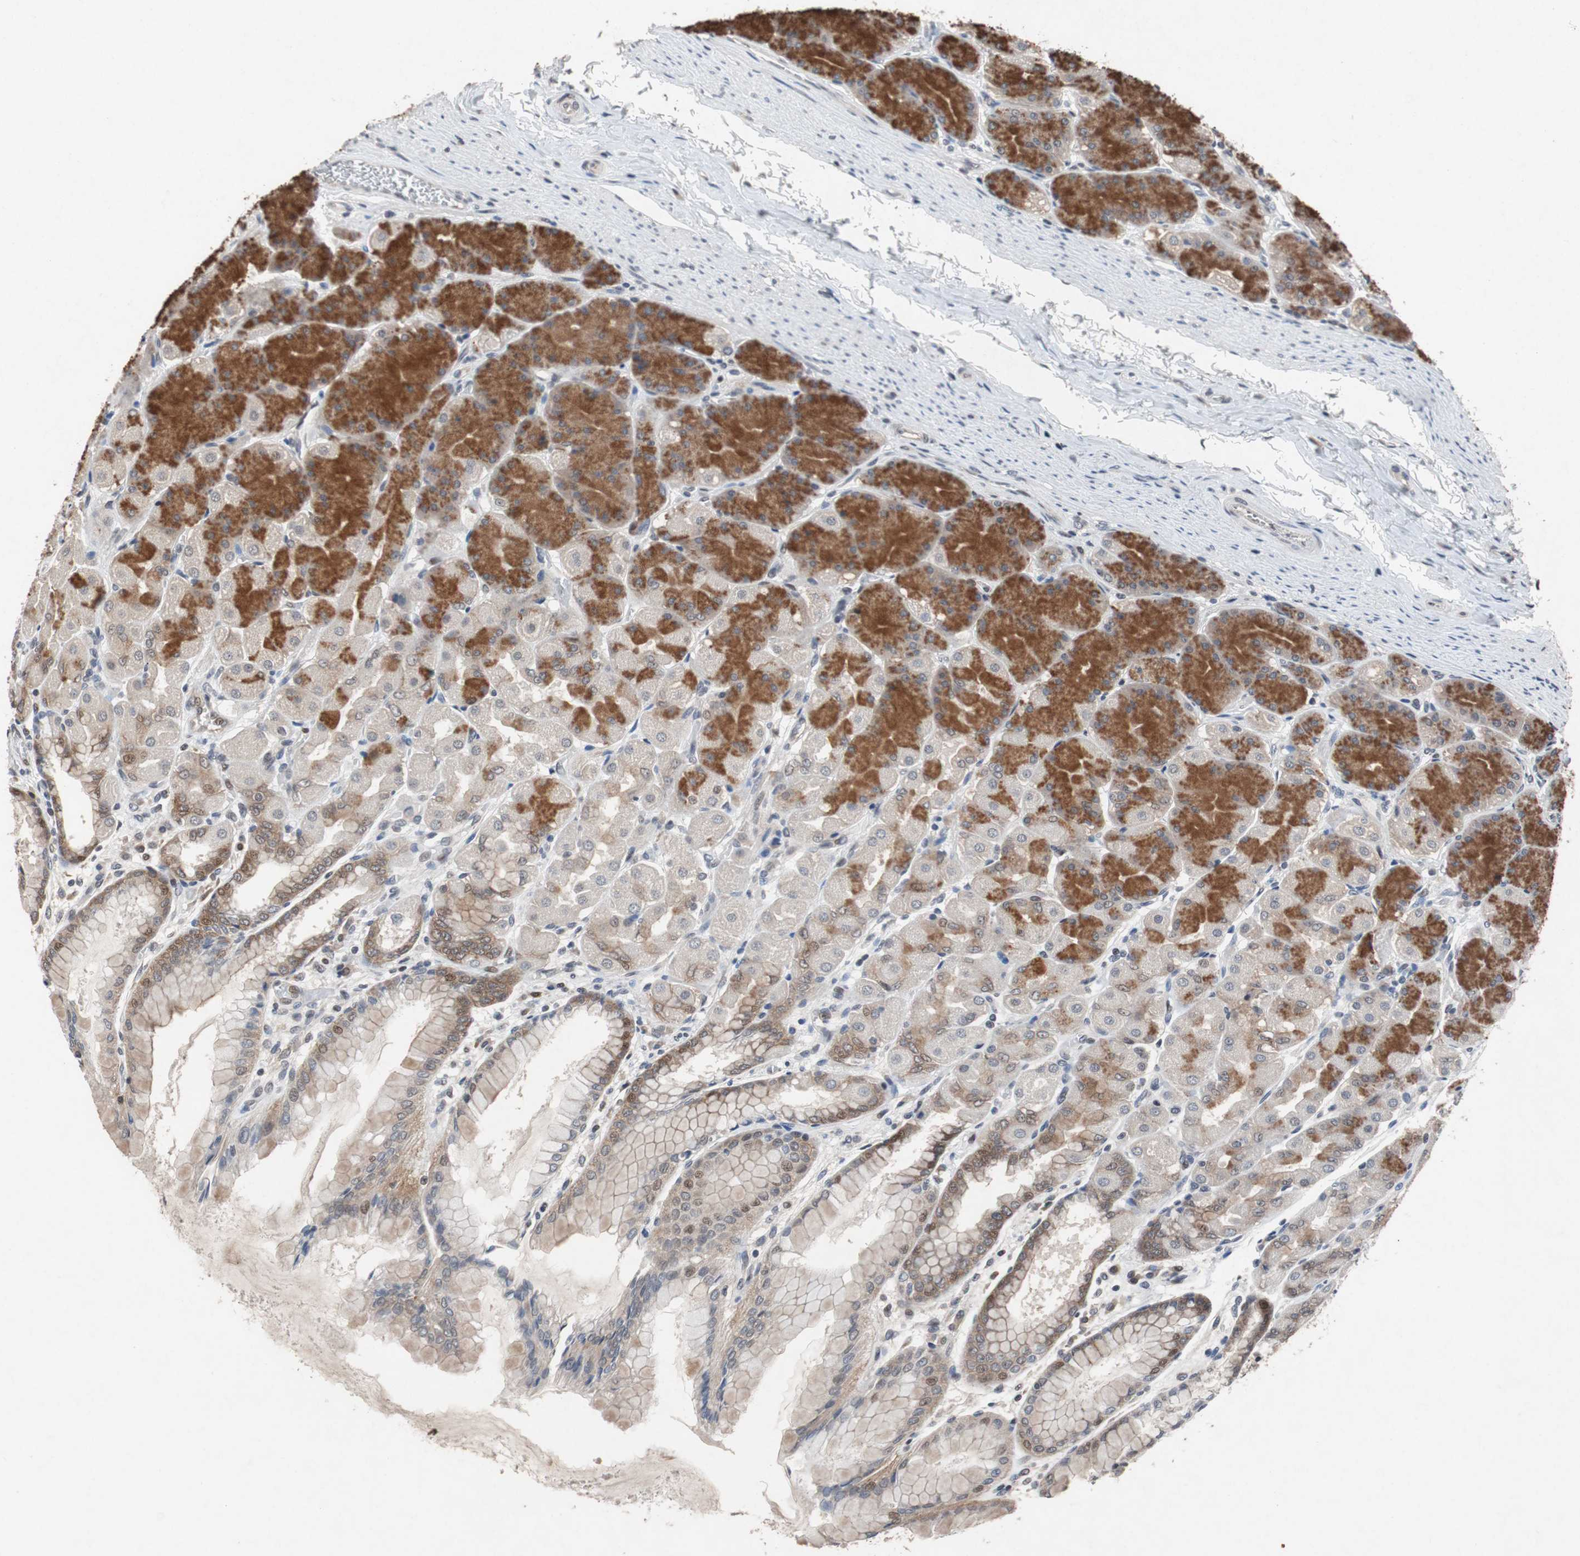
{"staining": {"intensity": "strong", "quantity": "25%-75%", "location": "cytoplasmic/membranous"}, "tissue": "stomach", "cell_type": "Glandular cells", "image_type": "normal", "snomed": [{"axis": "morphology", "description": "Normal tissue, NOS"}, {"axis": "topography", "description": "Stomach, upper"}], "caption": "Brown immunohistochemical staining in normal human stomach exhibits strong cytoplasmic/membranous positivity in approximately 25%-75% of glandular cells. (DAB = brown stain, brightfield microscopy at high magnification).", "gene": "TP63", "patient": {"sex": "female", "age": 56}}